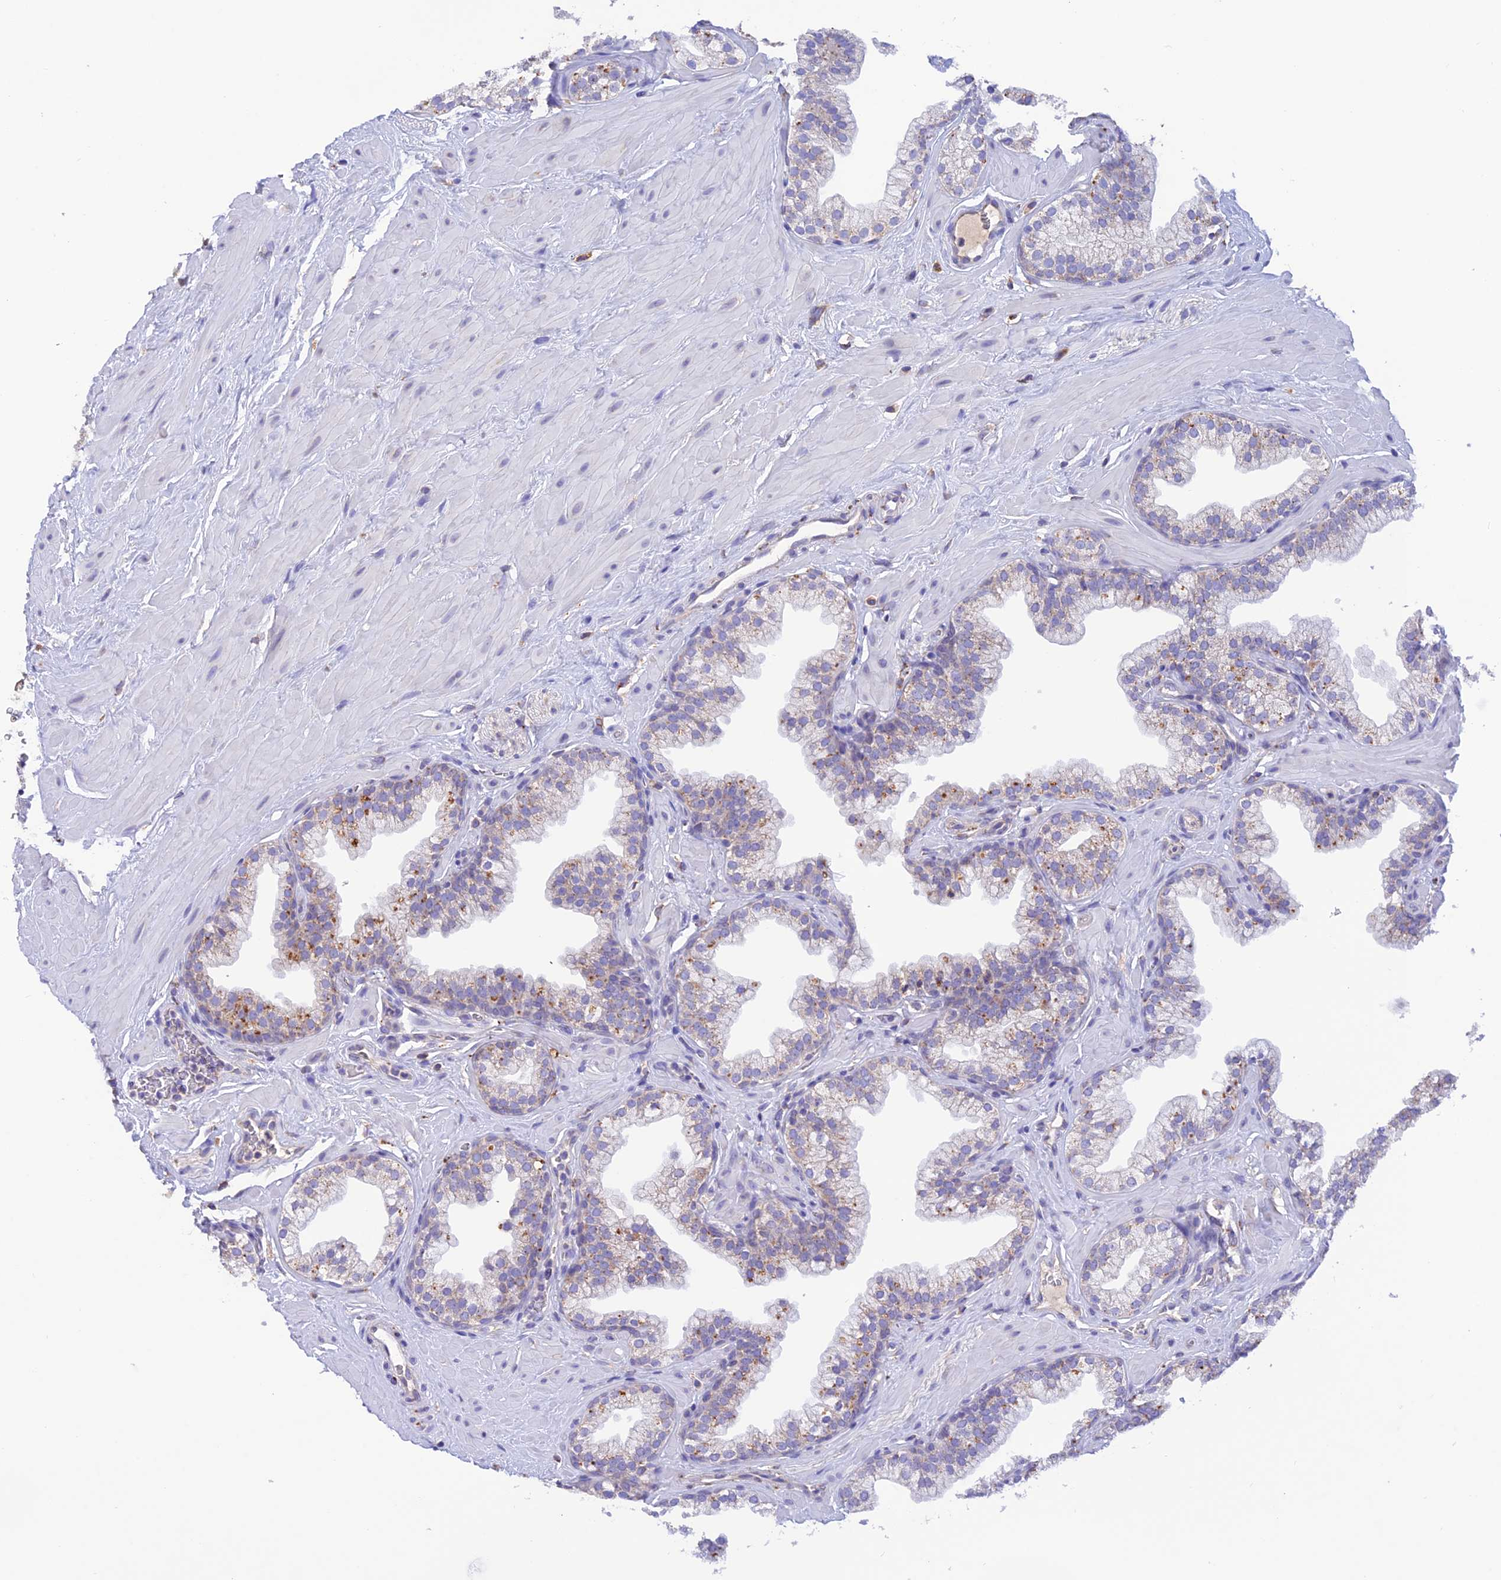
{"staining": {"intensity": "moderate", "quantity": "<25%", "location": "cytoplasmic/membranous"}, "tissue": "prostate", "cell_type": "Glandular cells", "image_type": "normal", "snomed": [{"axis": "morphology", "description": "Normal tissue, NOS"}, {"axis": "morphology", "description": "Urothelial carcinoma, Low grade"}, {"axis": "topography", "description": "Urinary bladder"}, {"axis": "topography", "description": "Prostate"}], "caption": "This image reveals benign prostate stained with immunohistochemistry to label a protein in brown. The cytoplasmic/membranous of glandular cells show moderate positivity for the protein. Nuclei are counter-stained blue.", "gene": "ENSG00000255439", "patient": {"sex": "male", "age": 60}}